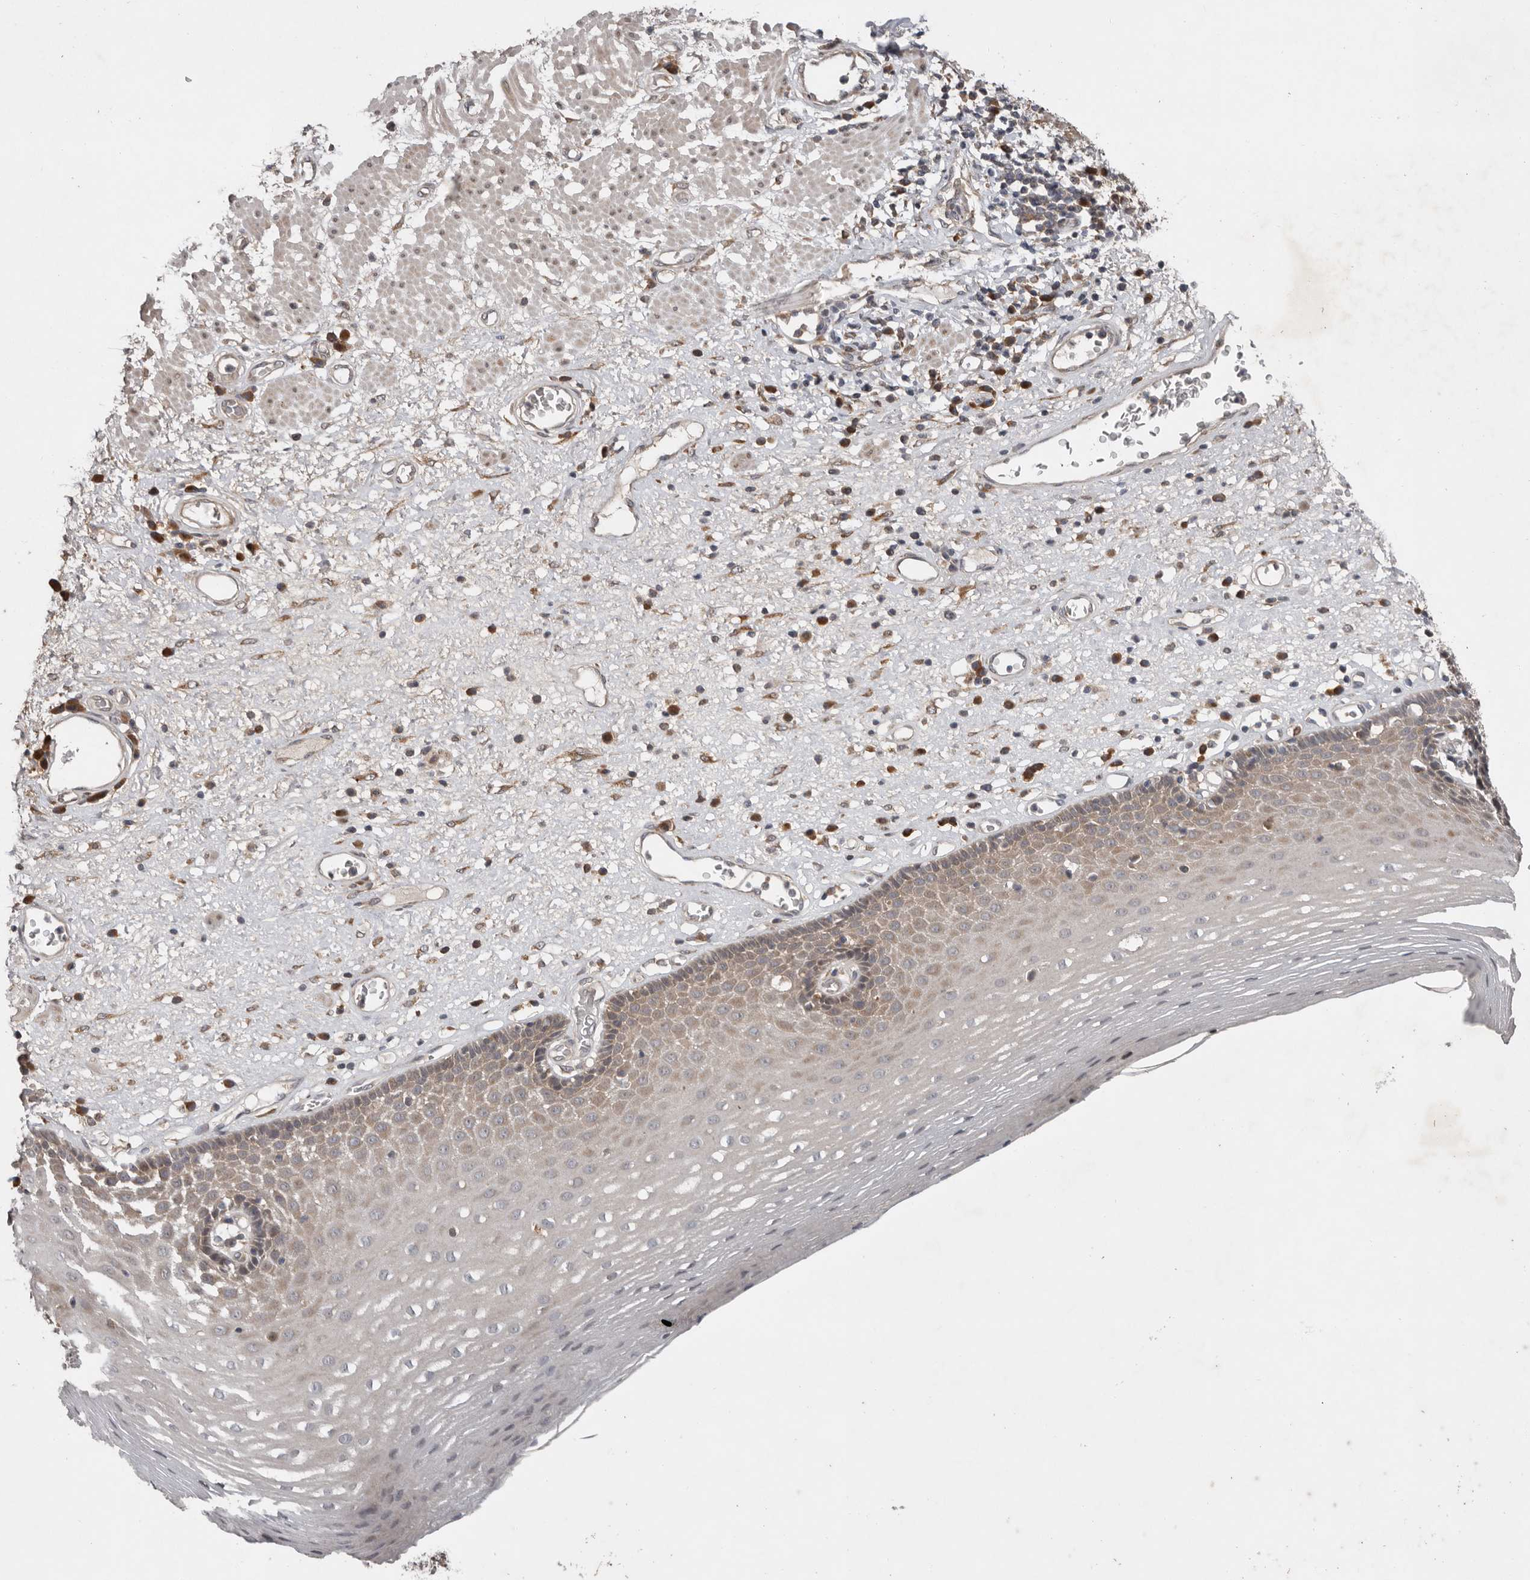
{"staining": {"intensity": "moderate", "quantity": "25%-75%", "location": "cytoplasmic/membranous,nuclear"}, "tissue": "esophagus", "cell_type": "Squamous epithelial cells", "image_type": "normal", "snomed": [{"axis": "morphology", "description": "Normal tissue, NOS"}, {"axis": "morphology", "description": "Adenocarcinoma, NOS"}, {"axis": "topography", "description": "Esophagus"}], "caption": "An immunohistochemistry (IHC) image of unremarkable tissue is shown. Protein staining in brown highlights moderate cytoplasmic/membranous,nuclear positivity in esophagus within squamous epithelial cells.", "gene": "CHML", "patient": {"sex": "male", "age": 62}}